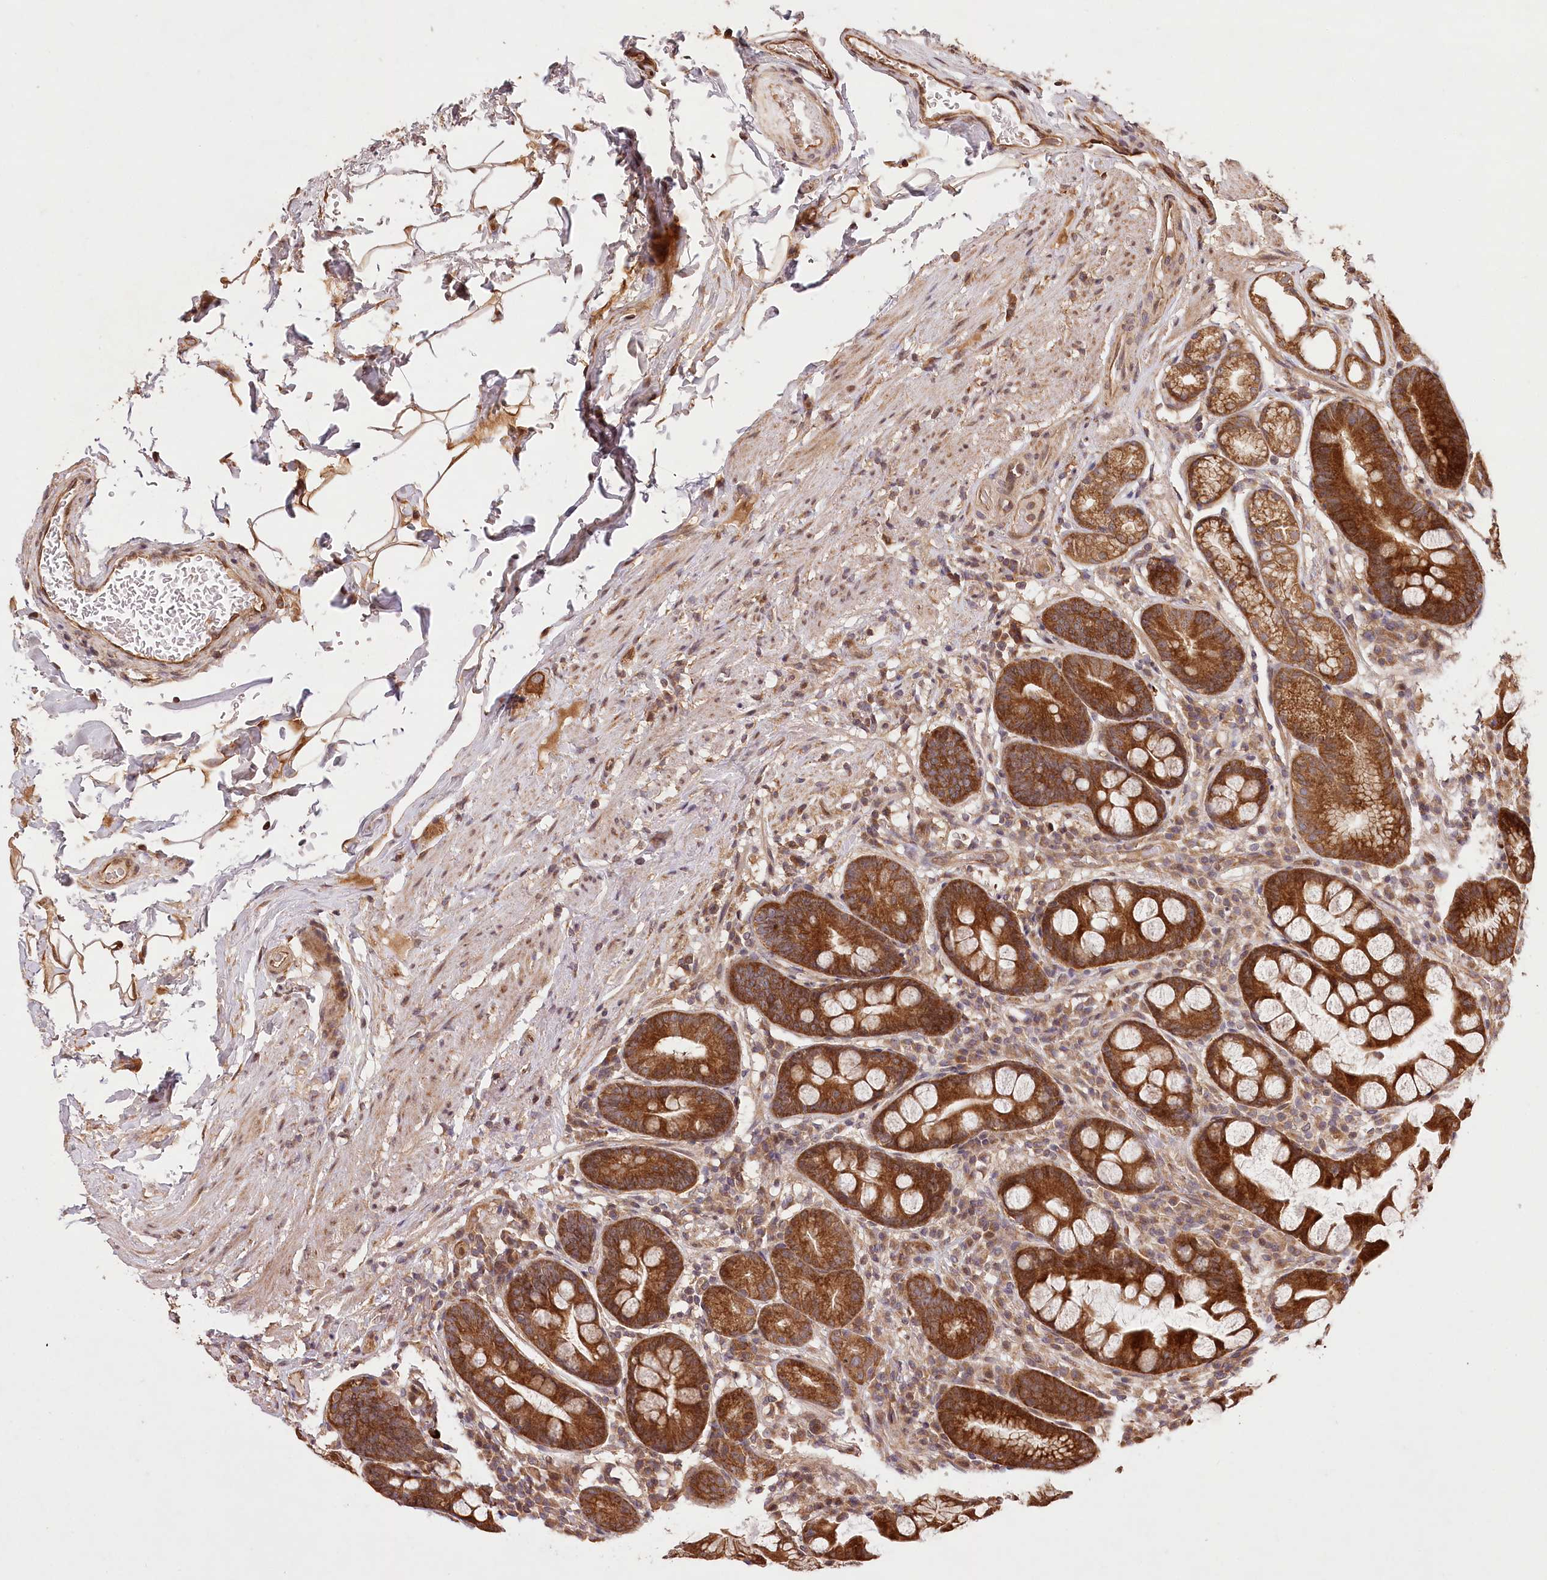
{"staining": {"intensity": "strong", "quantity": "25%-75%", "location": "cytoplasmic/membranous"}, "tissue": "stomach", "cell_type": "Glandular cells", "image_type": "normal", "snomed": [{"axis": "morphology", "description": "Normal tissue, NOS"}, {"axis": "topography", "description": "Stomach, lower"}], "caption": "Protein expression by immunohistochemistry (IHC) exhibits strong cytoplasmic/membranous positivity in about 25%-75% of glandular cells in benign stomach. Nuclei are stained in blue.", "gene": "LSS", "patient": {"sex": "male", "age": 52}}